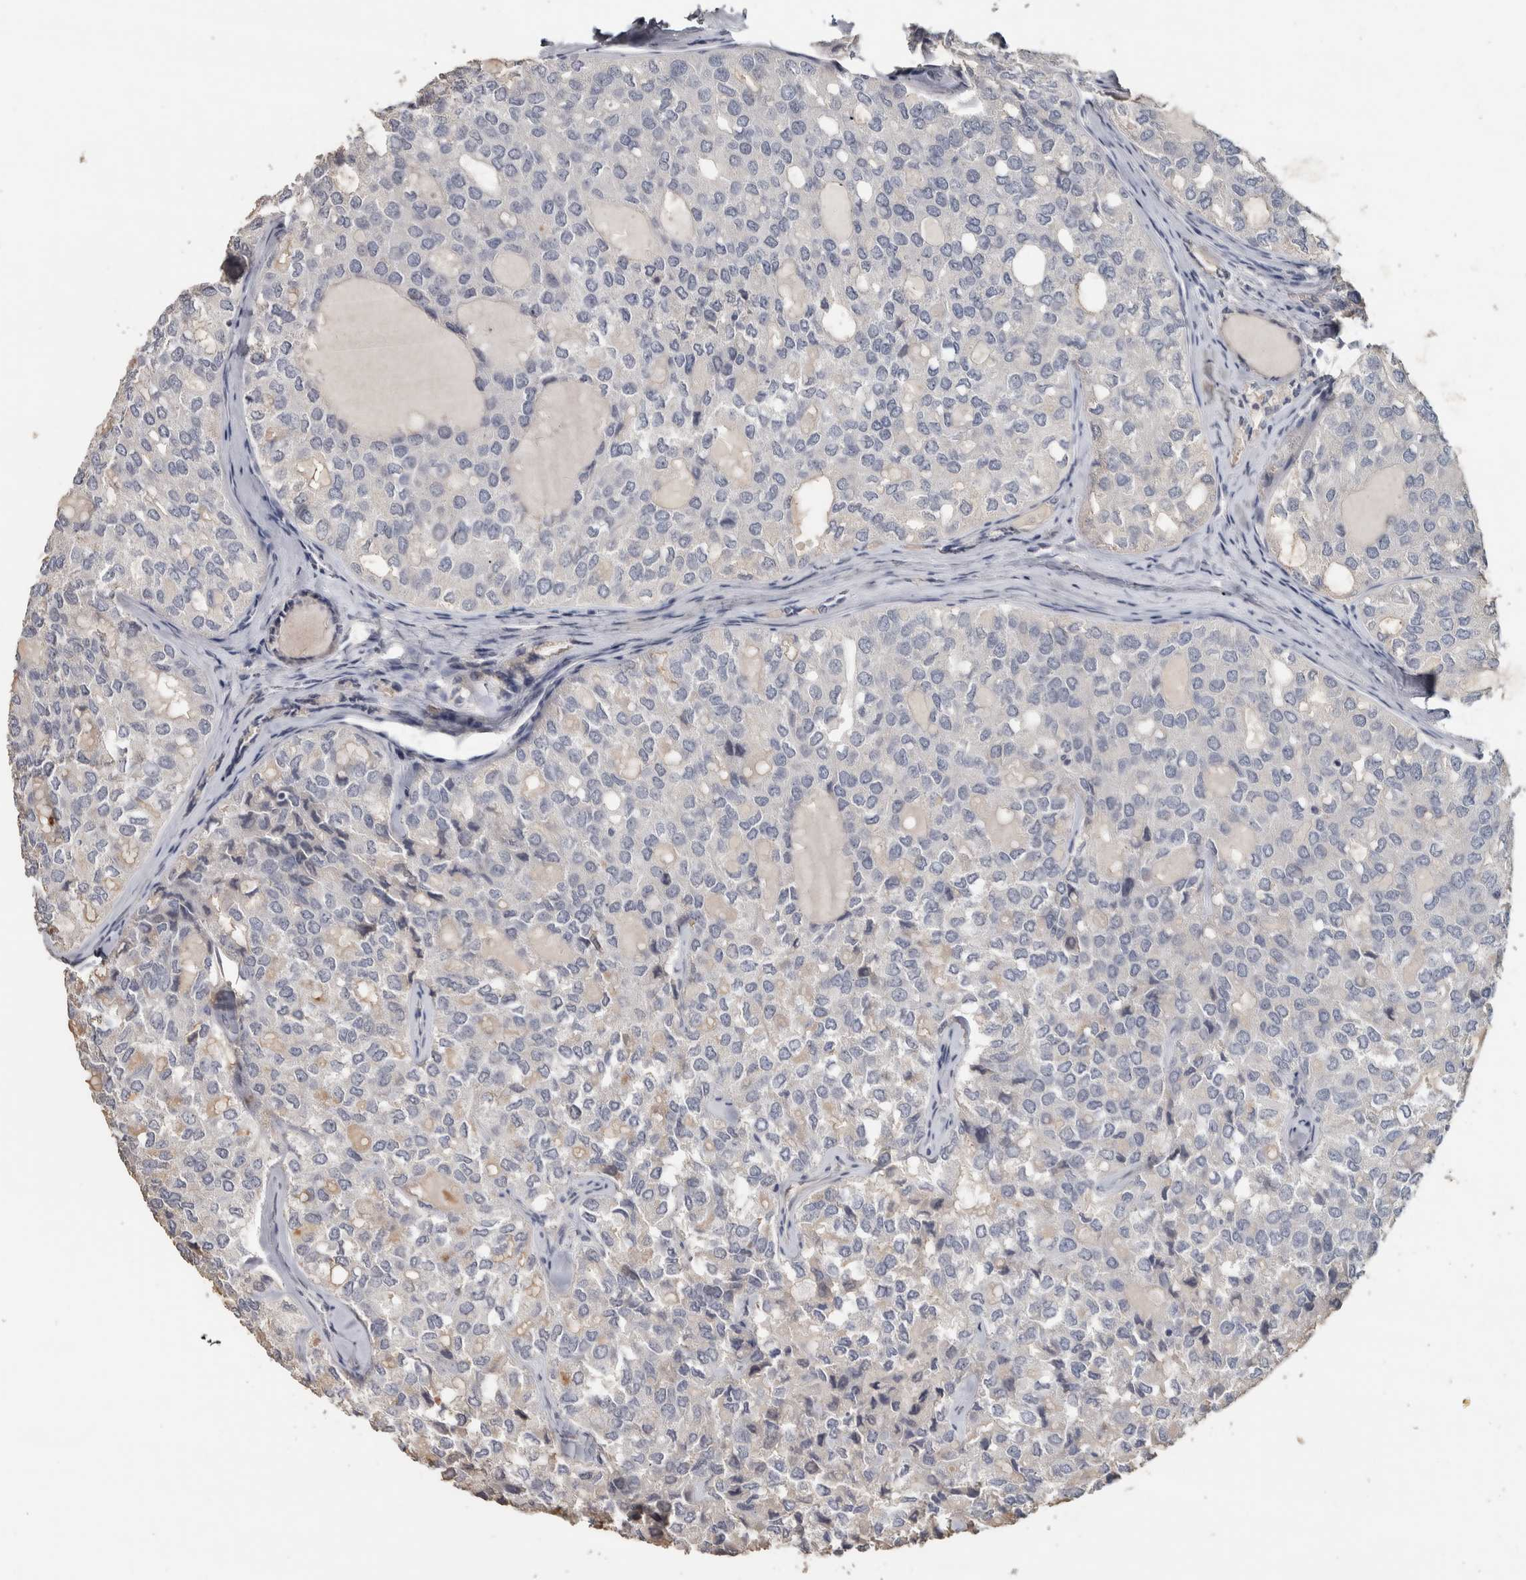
{"staining": {"intensity": "negative", "quantity": "none", "location": "none"}, "tissue": "thyroid cancer", "cell_type": "Tumor cells", "image_type": "cancer", "snomed": [{"axis": "morphology", "description": "Follicular adenoma carcinoma, NOS"}, {"axis": "topography", "description": "Thyroid gland"}], "caption": "An immunohistochemistry (IHC) micrograph of thyroid cancer is shown. There is no staining in tumor cells of thyroid cancer. (DAB (3,3'-diaminobenzidine) immunohistochemistry visualized using brightfield microscopy, high magnification).", "gene": "NECAB1", "patient": {"sex": "male", "age": 75}}